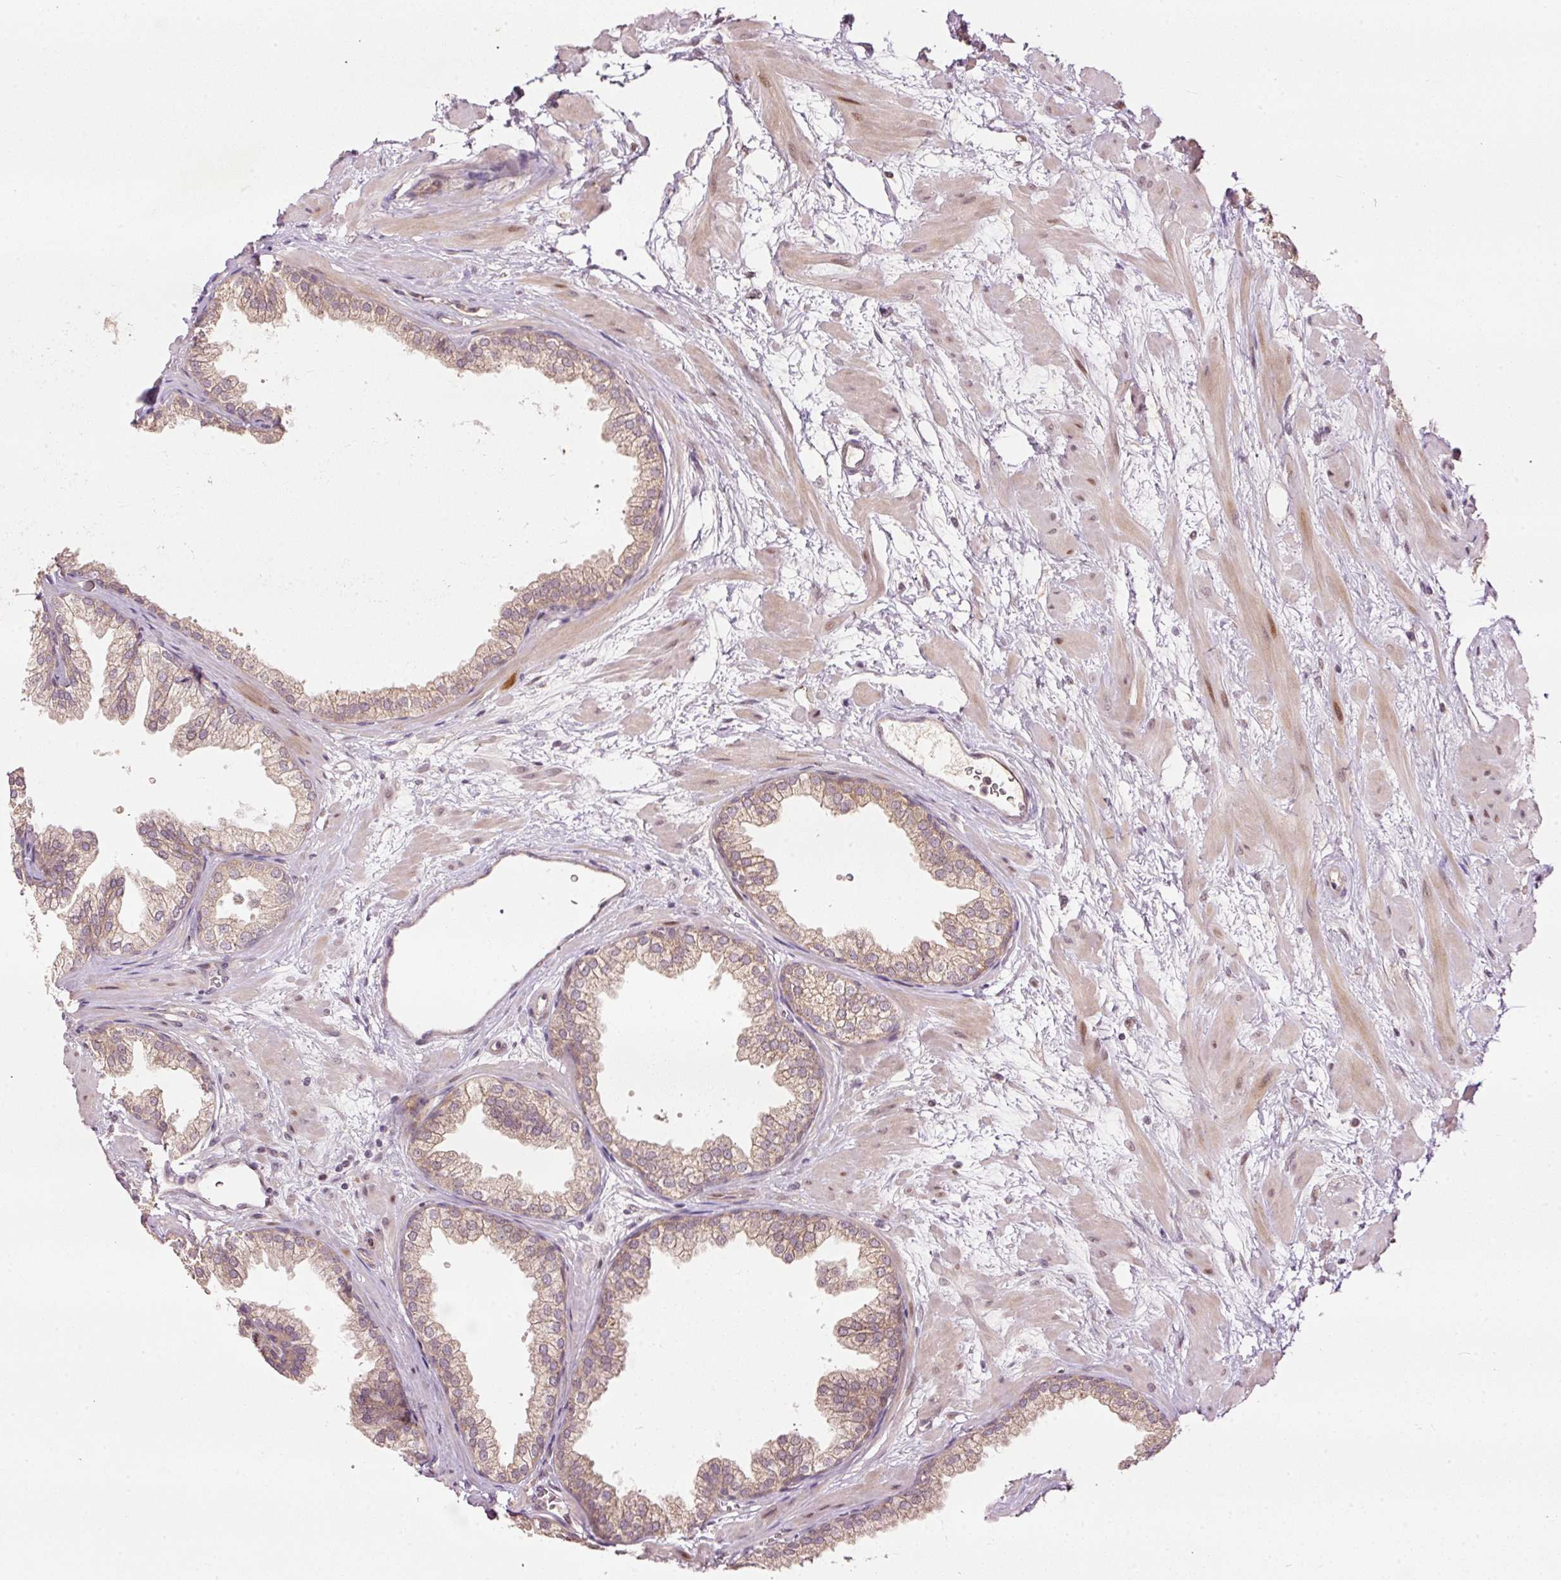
{"staining": {"intensity": "moderate", "quantity": "25%-75%", "location": "cytoplasmic/membranous"}, "tissue": "prostate", "cell_type": "Glandular cells", "image_type": "normal", "snomed": [{"axis": "morphology", "description": "Normal tissue, NOS"}, {"axis": "topography", "description": "Prostate"}], "caption": "Protein analysis of benign prostate demonstrates moderate cytoplasmic/membranous positivity in about 25%-75% of glandular cells. (Stains: DAB in brown, nuclei in blue, Microscopy: brightfield microscopy at high magnification).", "gene": "PCDHB1", "patient": {"sex": "male", "age": 37}}